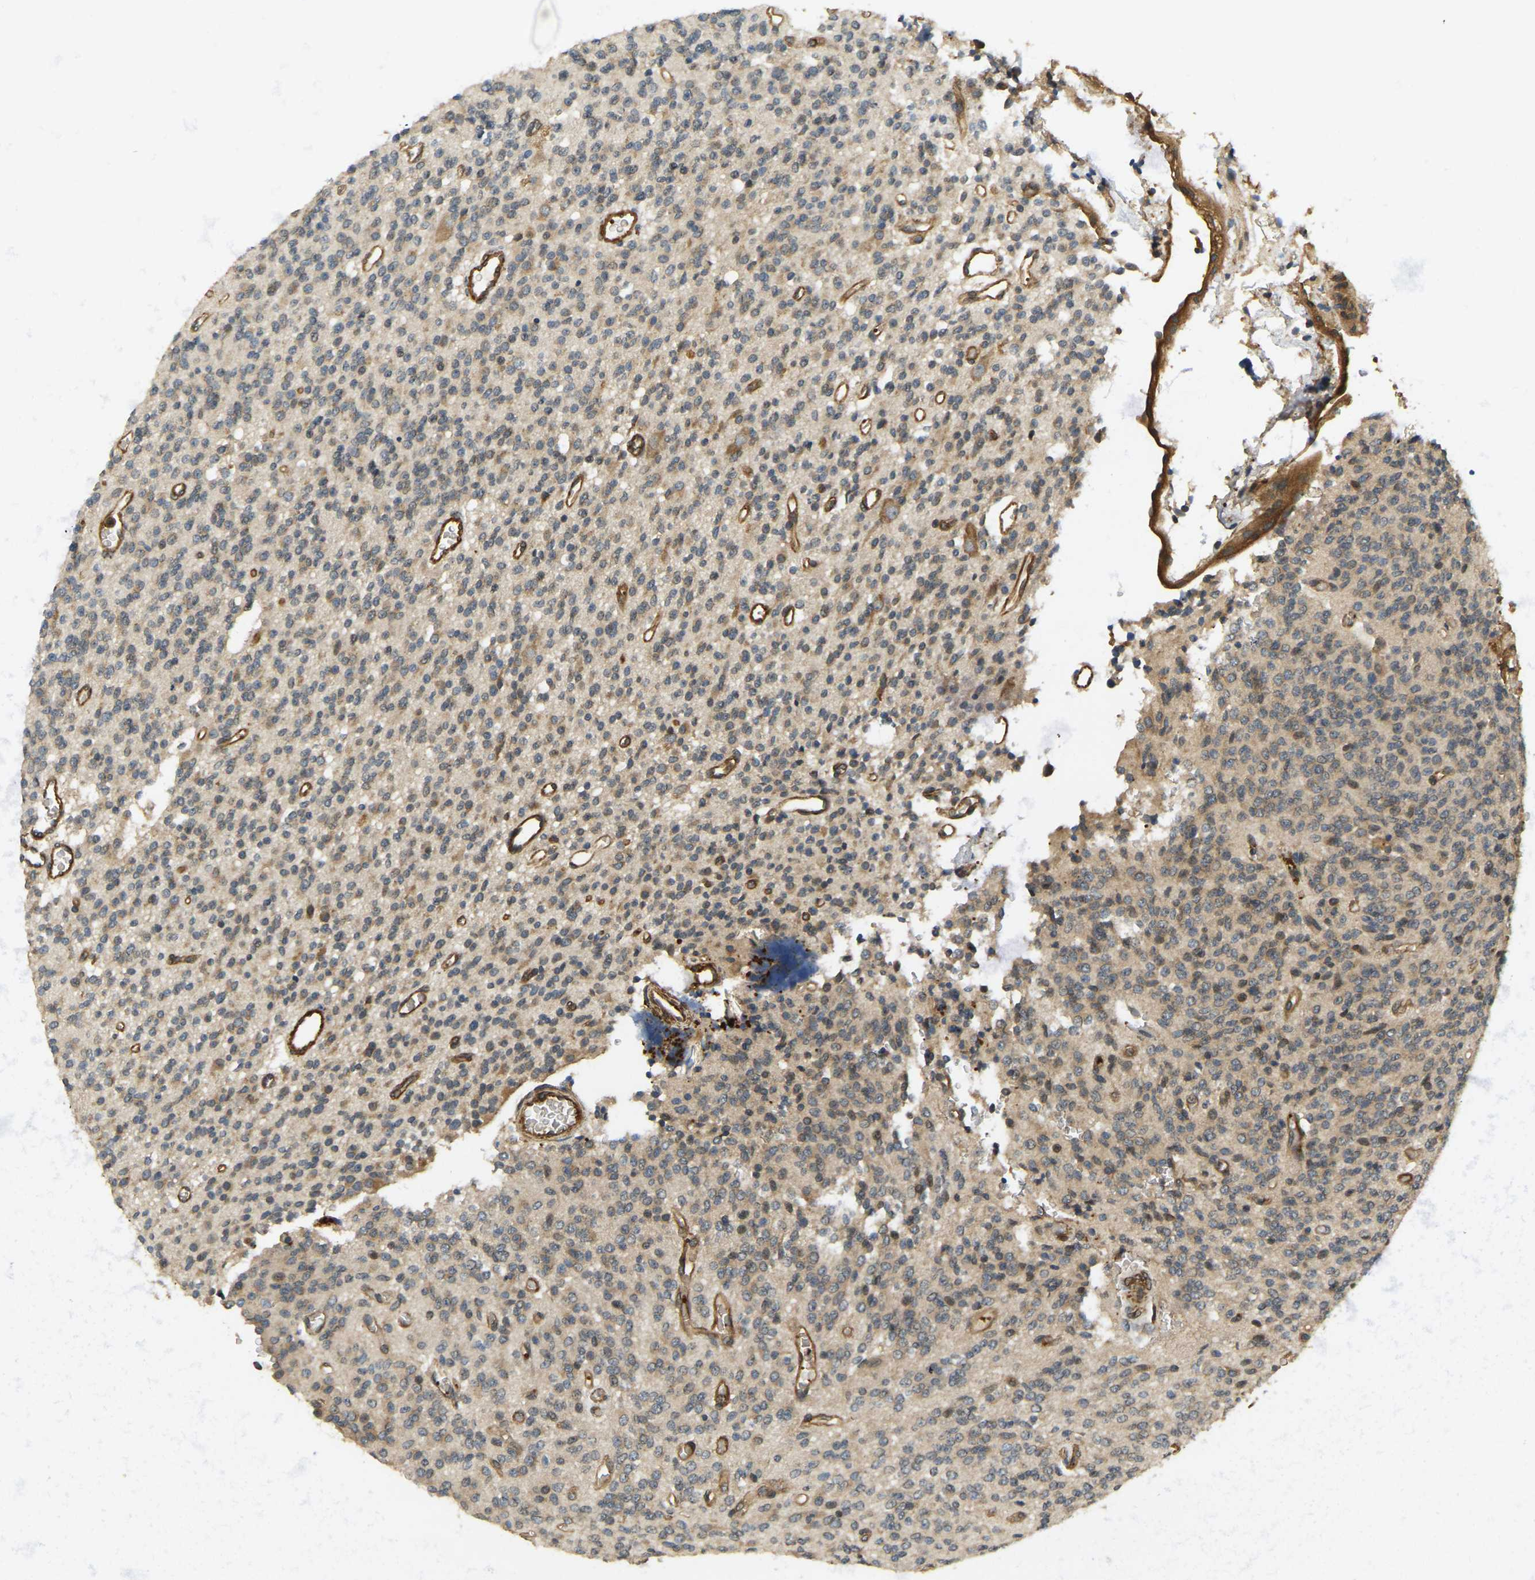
{"staining": {"intensity": "weak", "quantity": ">75%", "location": "cytoplasmic/membranous"}, "tissue": "glioma", "cell_type": "Tumor cells", "image_type": "cancer", "snomed": [{"axis": "morphology", "description": "Glioma, malignant, High grade"}, {"axis": "topography", "description": "Brain"}], "caption": "DAB immunohistochemical staining of human glioma exhibits weak cytoplasmic/membranous protein expression in approximately >75% of tumor cells.", "gene": "ERGIC1", "patient": {"sex": "male", "age": 34}}